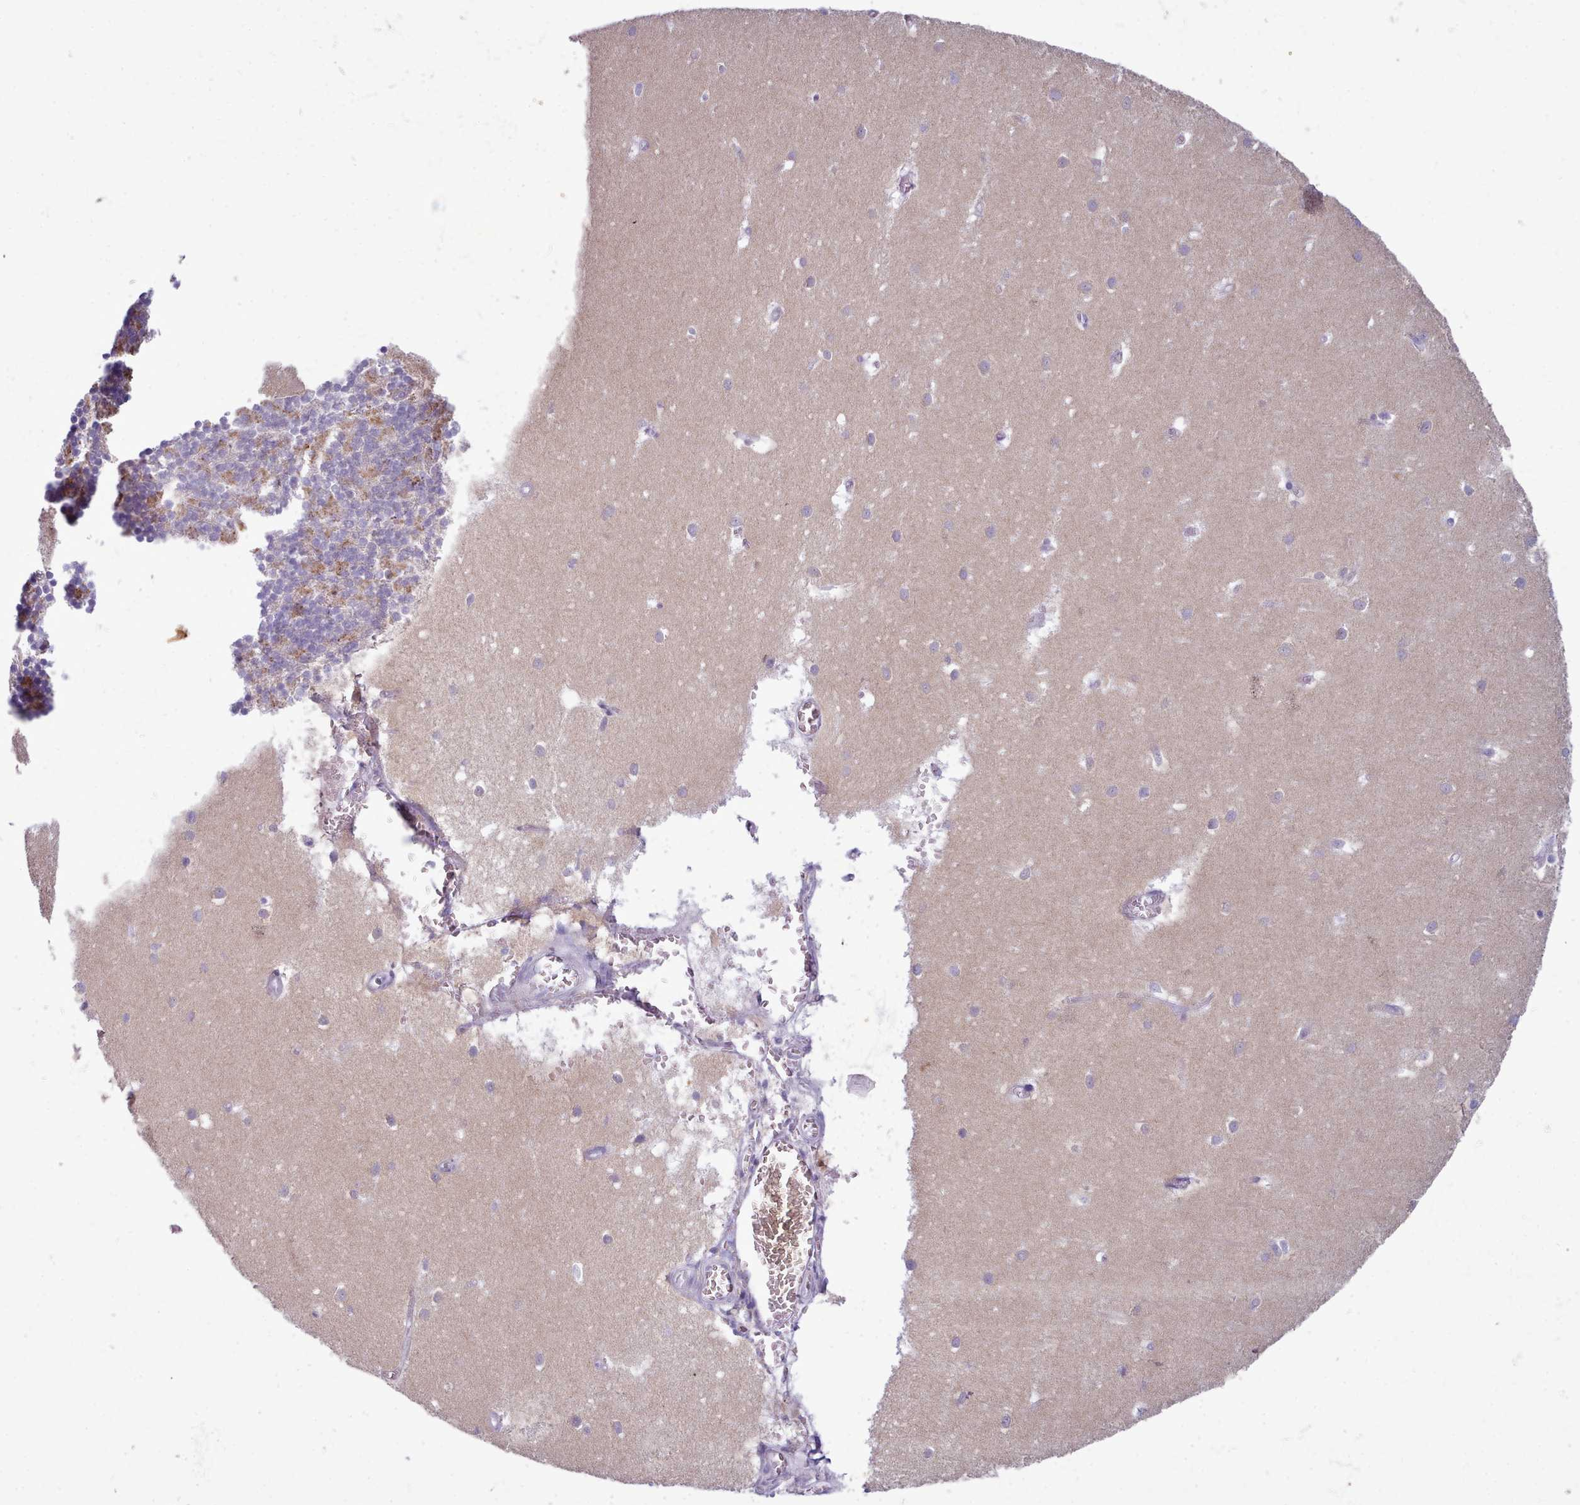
{"staining": {"intensity": "moderate", "quantity": "<25%", "location": "cytoplasmic/membranous"}, "tissue": "cerebellum", "cell_type": "Cells in granular layer", "image_type": "normal", "snomed": [{"axis": "morphology", "description": "Normal tissue, NOS"}, {"axis": "topography", "description": "Cerebellum"}], "caption": "This is a histology image of immunohistochemistry (IHC) staining of unremarkable cerebellum, which shows moderate expression in the cytoplasmic/membranous of cells in granular layer.", "gene": "MYRFL", "patient": {"sex": "male", "age": 54}}